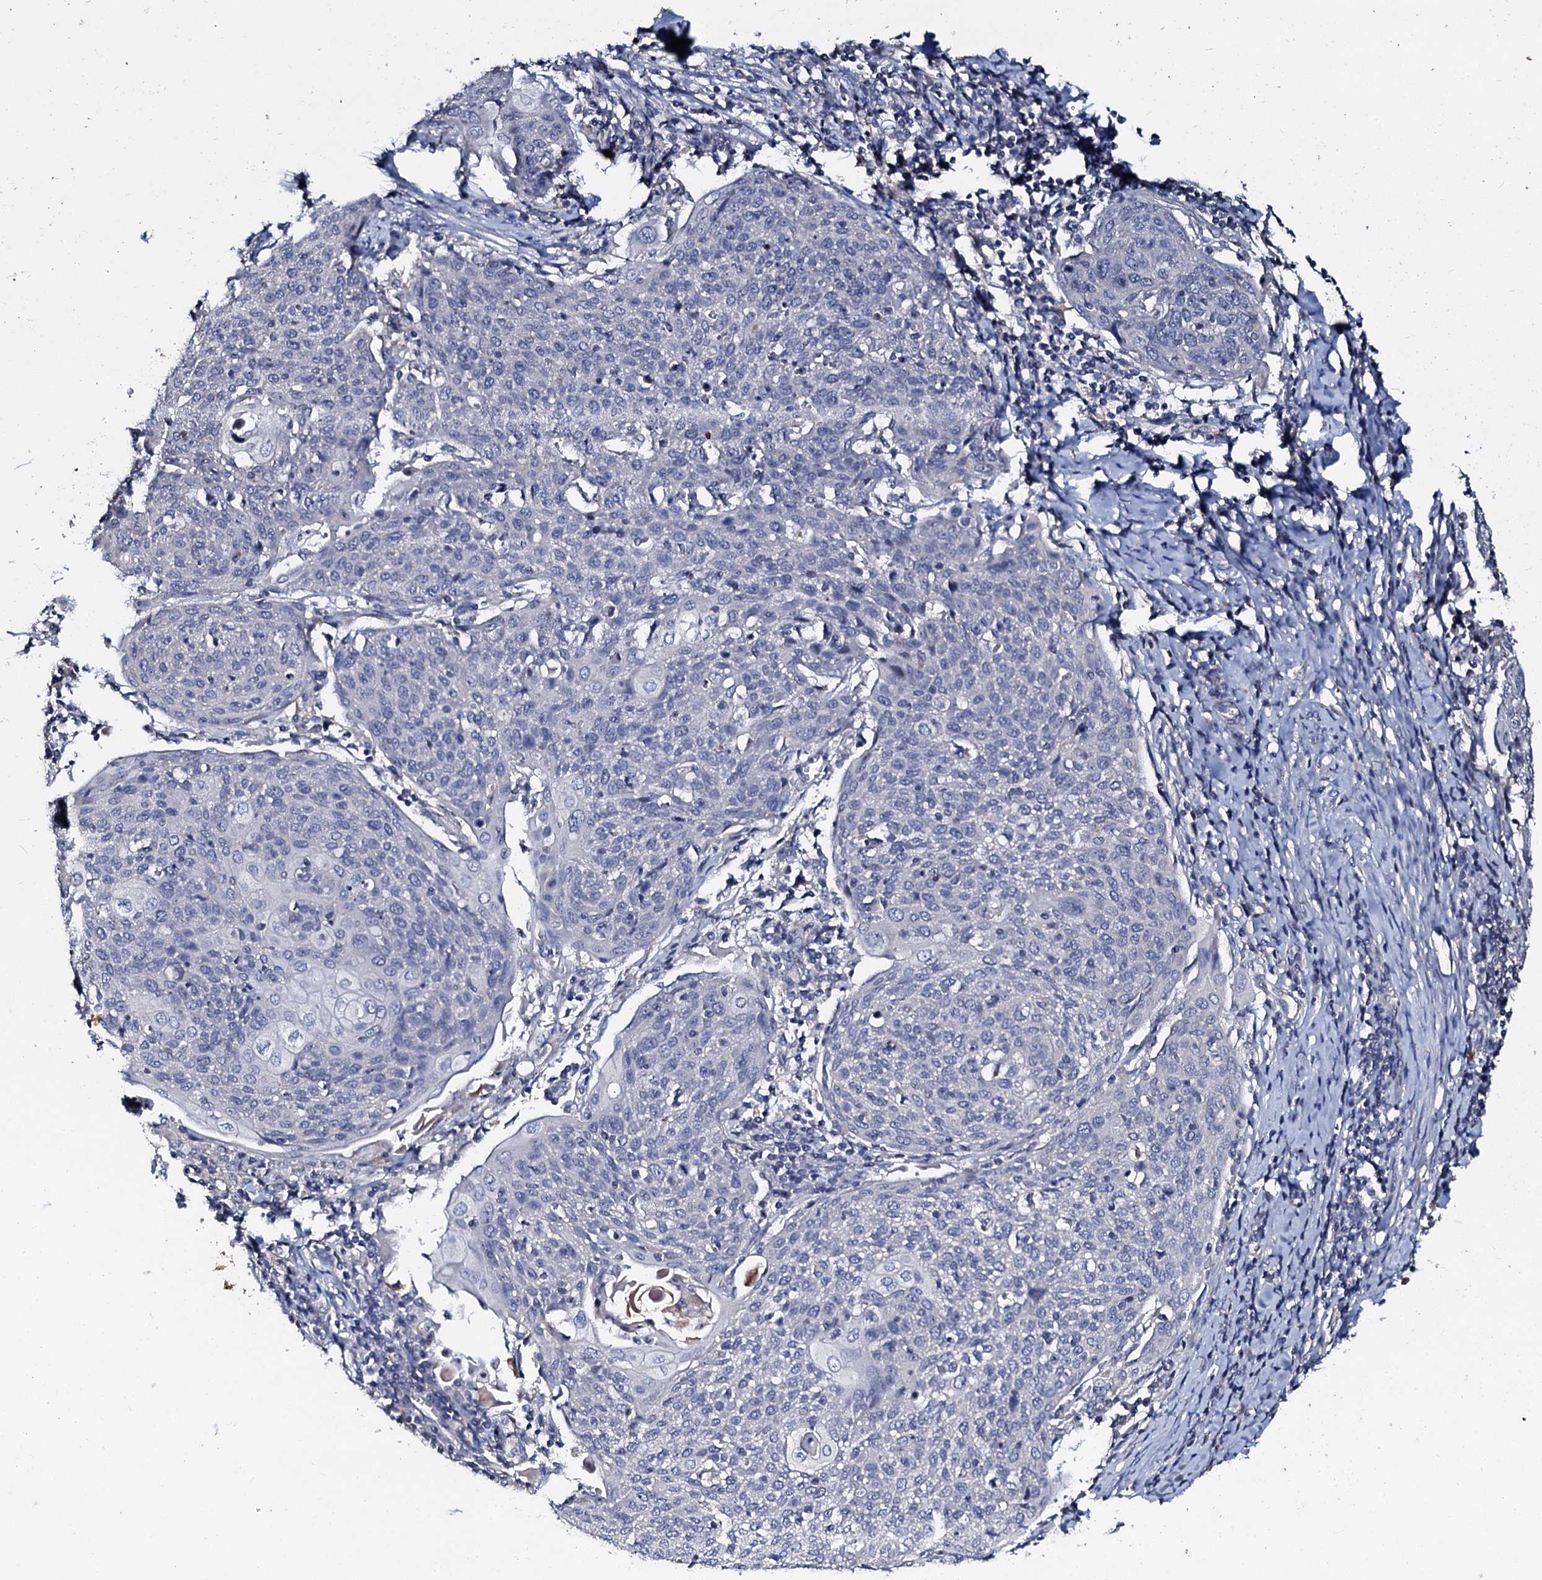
{"staining": {"intensity": "negative", "quantity": "none", "location": "none"}, "tissue": "cervical cancer", "cell_type": "Tumor cells", "image_type": "cancer", "snomed": [{"axis": "morphology", "description": "Squamous cell carcinoma, NOS"}, {"axis": "topography", "description": "Cervix"}], "caption": "This is an immunohistochemistry (IHC) photomicrograph of human cervical squamous cell carcinoma. There is no expression in tumor cells.", "gene": "SLC37A4", "patient": {"sex": "female", "age": 67}}